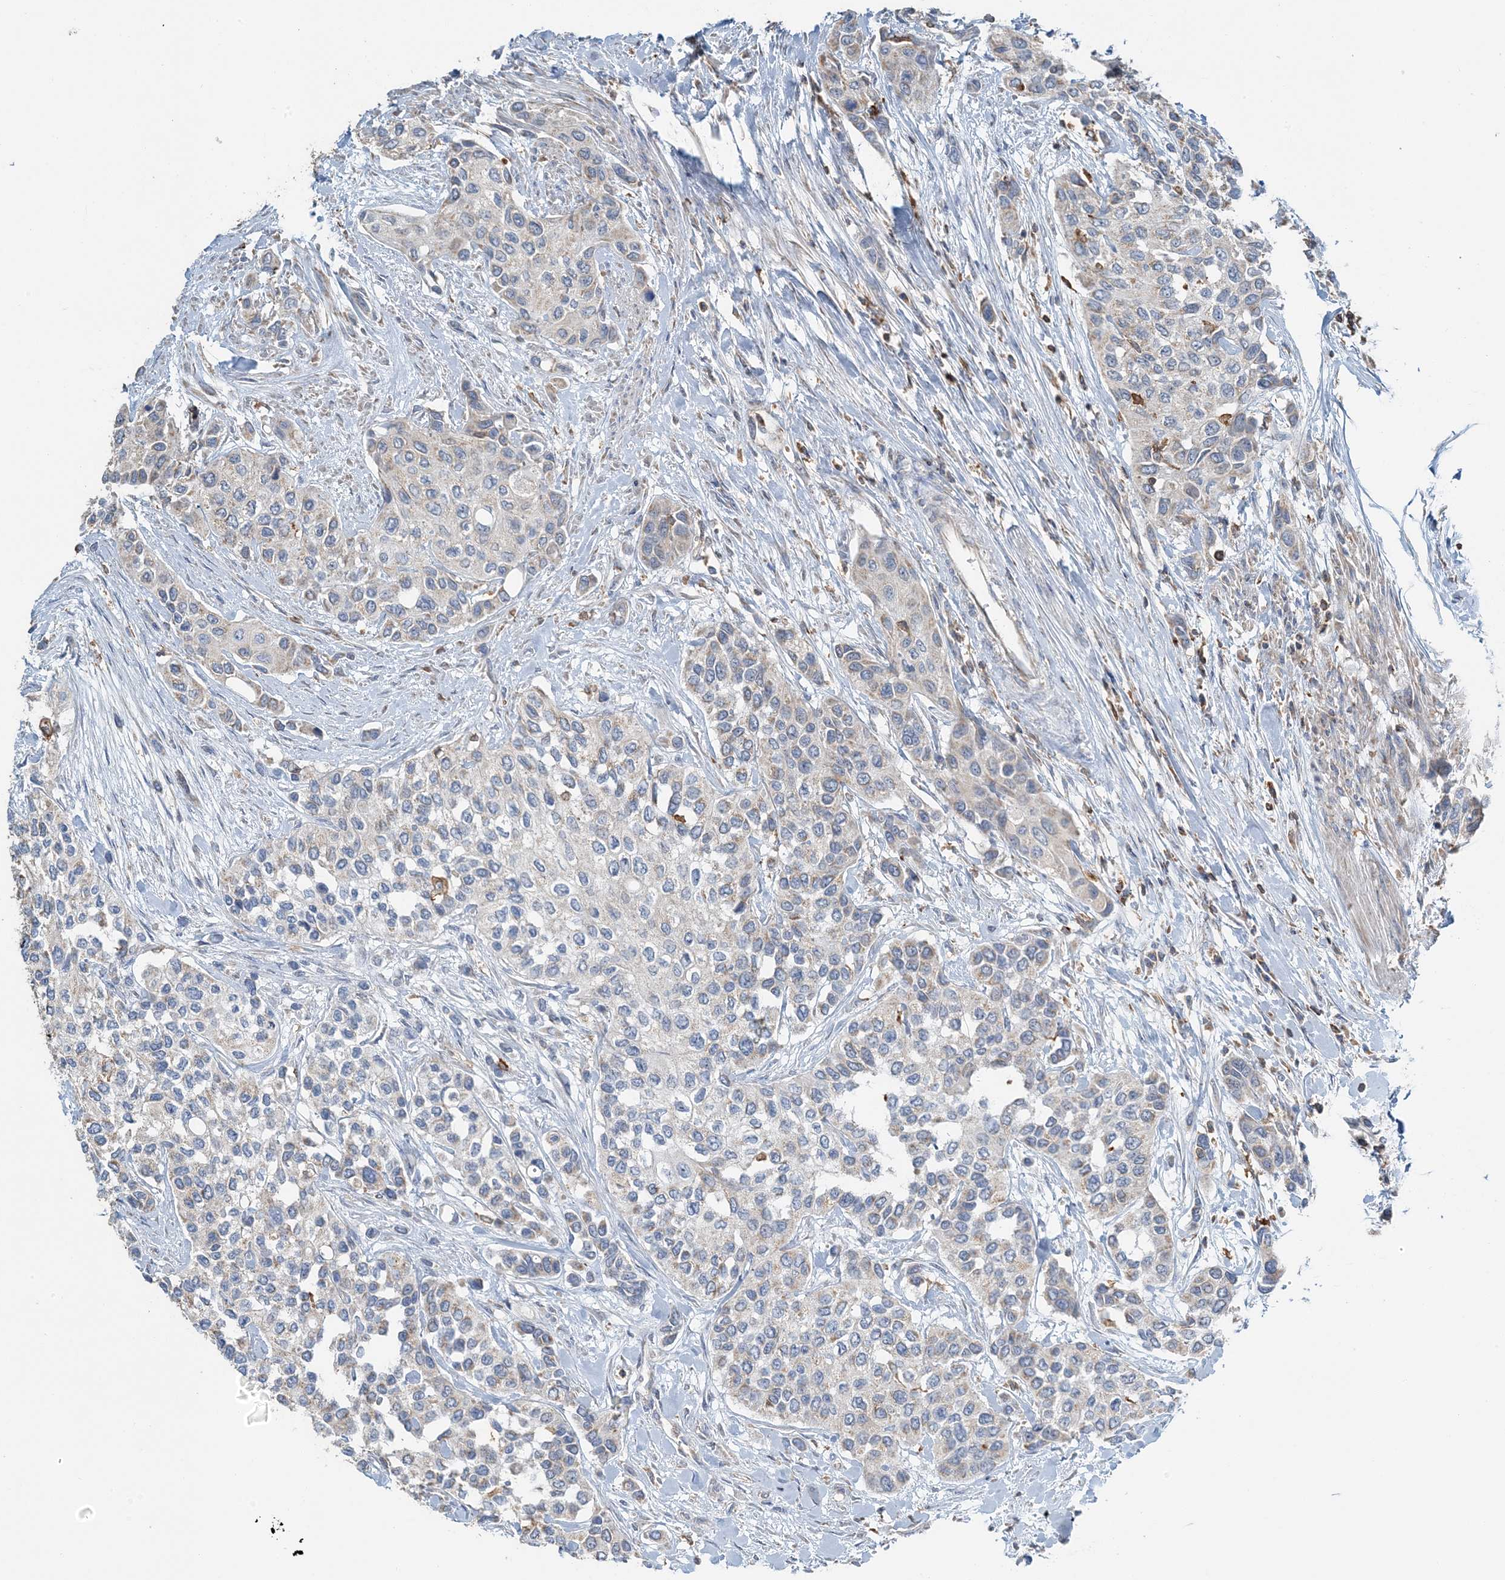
{"staining": {"intensity": "negative", "quantity": "none", "location": "none"}, "tissue": "urothelial cancer", "cell_type": "Tumor cells", "image_type": "cancer", "snomed": [{"axis": "morphology", "description": "Normal tissue, NOS"}, {"axis": "morphology", "description": "Urothelial carcinoma, High grade"}, {"axis": "topography", "description": "Vascular tissue"}, {"axis": "topography", "description": "Urinary bladder"}], "caption": "Tumor cells show no significant protein positivity in urothelial cancer.", "gene": "TMLHE", "patient": {"sex": "female", "age": 56}}